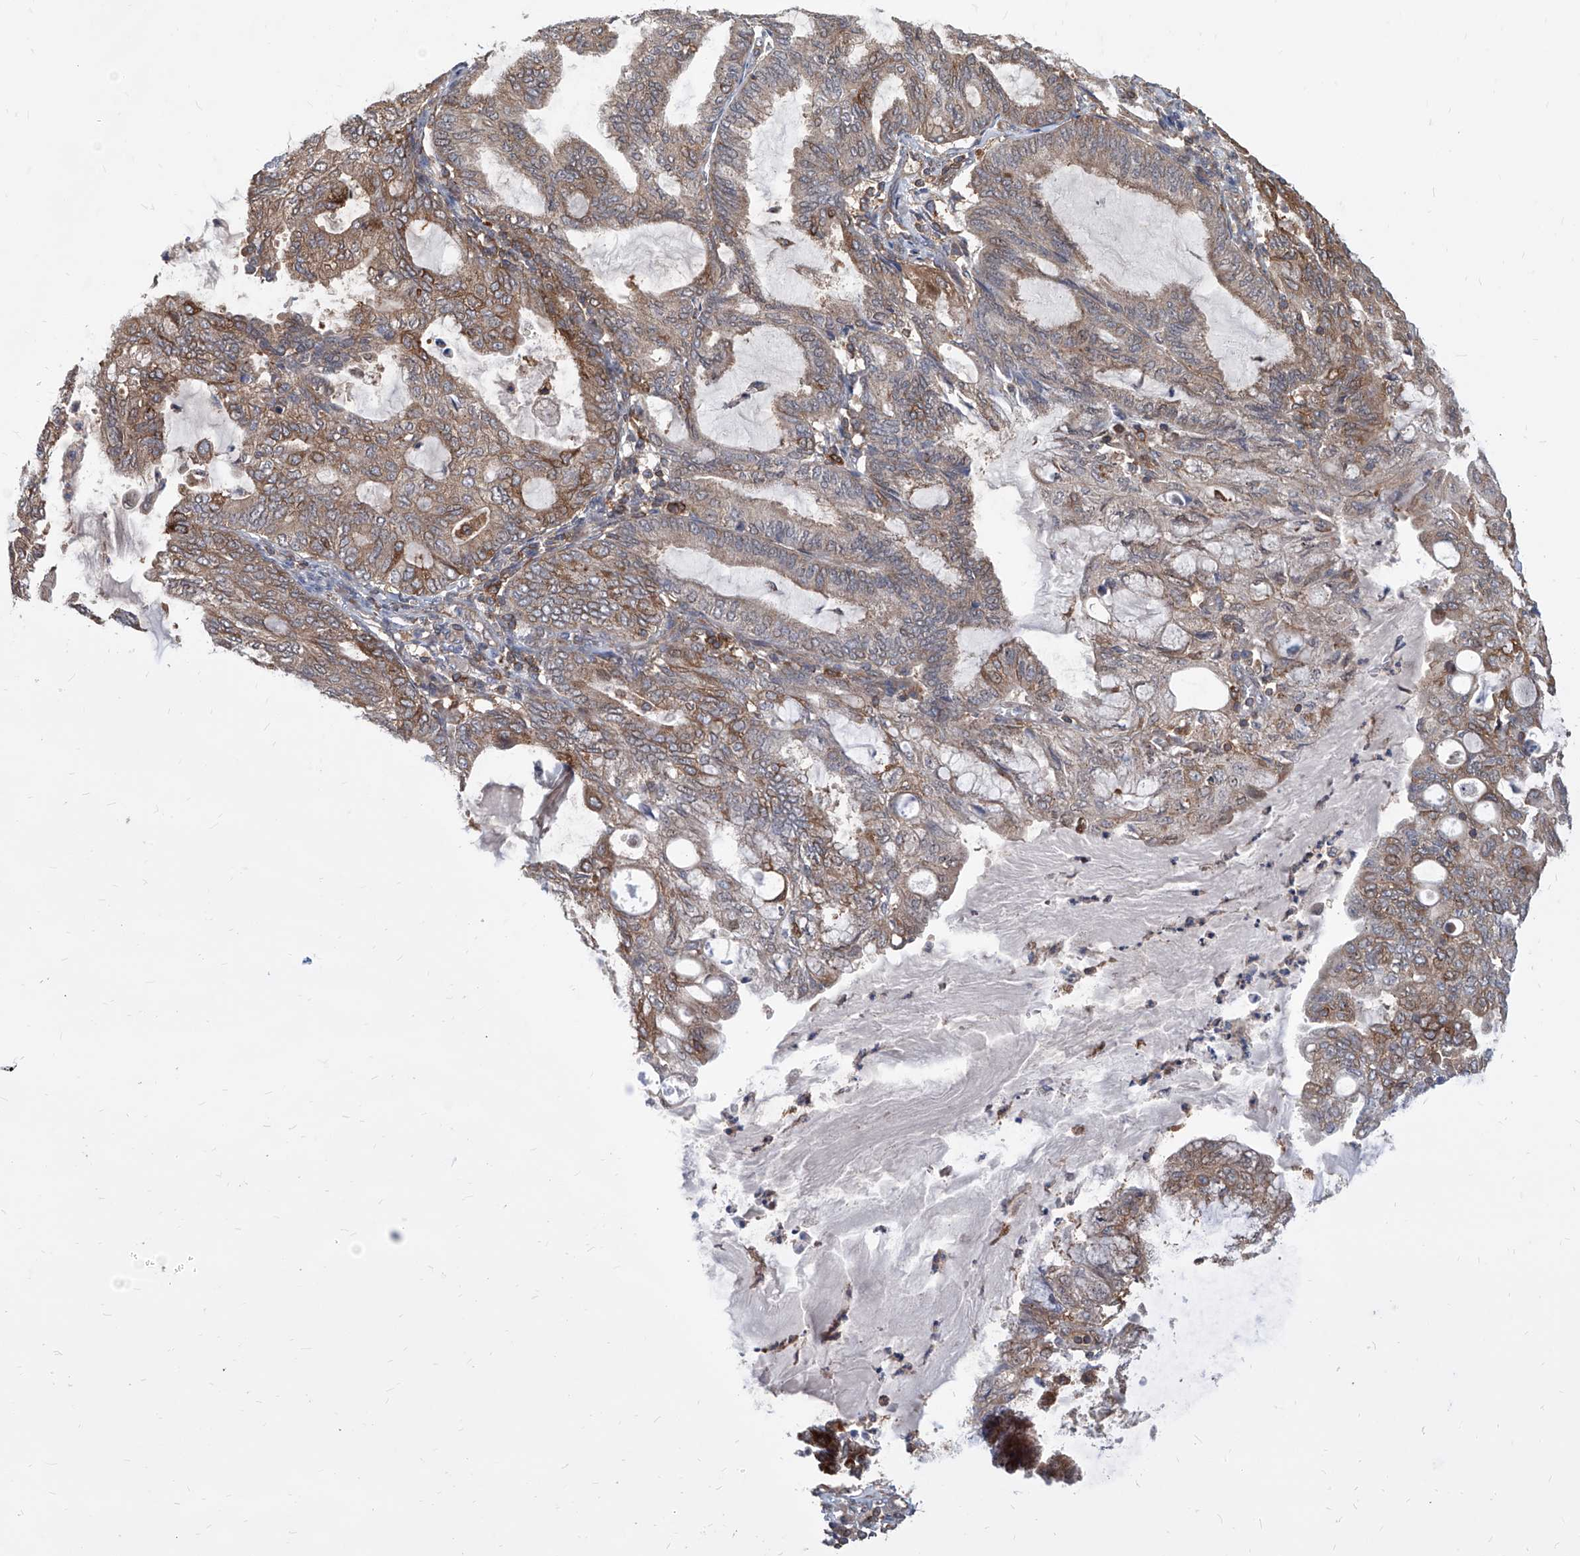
{"staining": {"intensity": "moderate", "quantity": "25%-75%", "location": "cytoplasmic/membranous"}, "tissue": "endometrial cancer", "cell_type": "Tumor cells", "image_type": "cancer", "snomed": [{"axis": "morphology", "description": "Adenocarcinoma, NOS"}, {"axis": "topography", "description": "Endometrium"}], "caption": "A medium amount of moderate cytoplasmic/membranous staining is seen in approximately 25%-75% of tumor cells in endometrial adenocarcinoma tissue.", "gene": "MAGED2", "patient": {"sex": "female", "age": 86}}